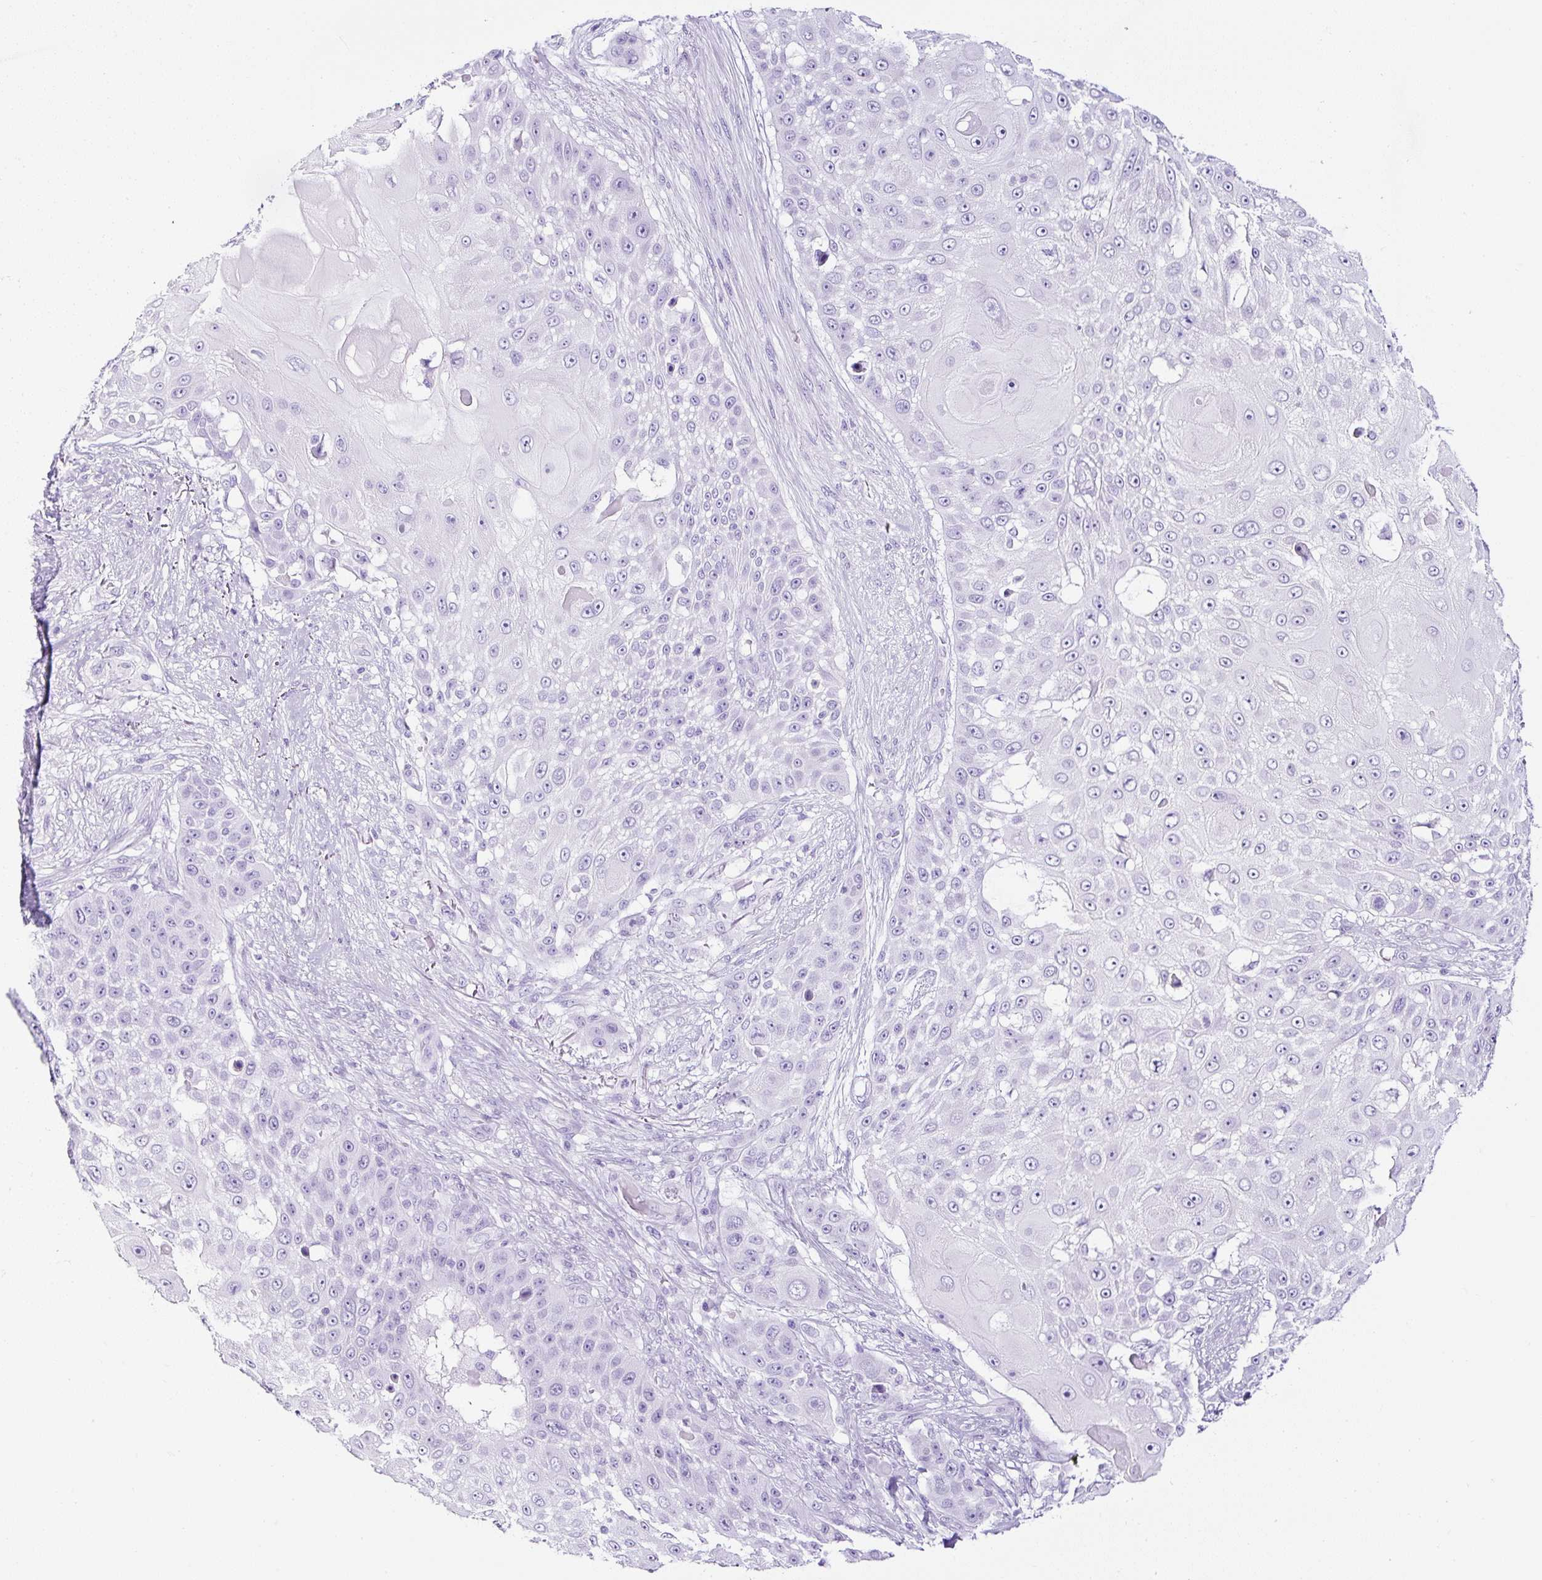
{"staining": {"intensity": "negative", "quantity": "none", "location": "none"}, "tissue": "skin cancer", "cell_type": "Tumor cells", "image_type": "cancer", "snomed": [{"axis": "morphology", "description": "Squamous cell carcinoma, NOS"}, {"axis": "topography", "description": "Skin"}], "caption": "An image of skin squamous cell carcinoma stained for a protein shows no brown staining in tumor cells. Nuclei are stained in blue.", "gene": "TMEM200B", "patient": {"sex": "female", "age": 86}}